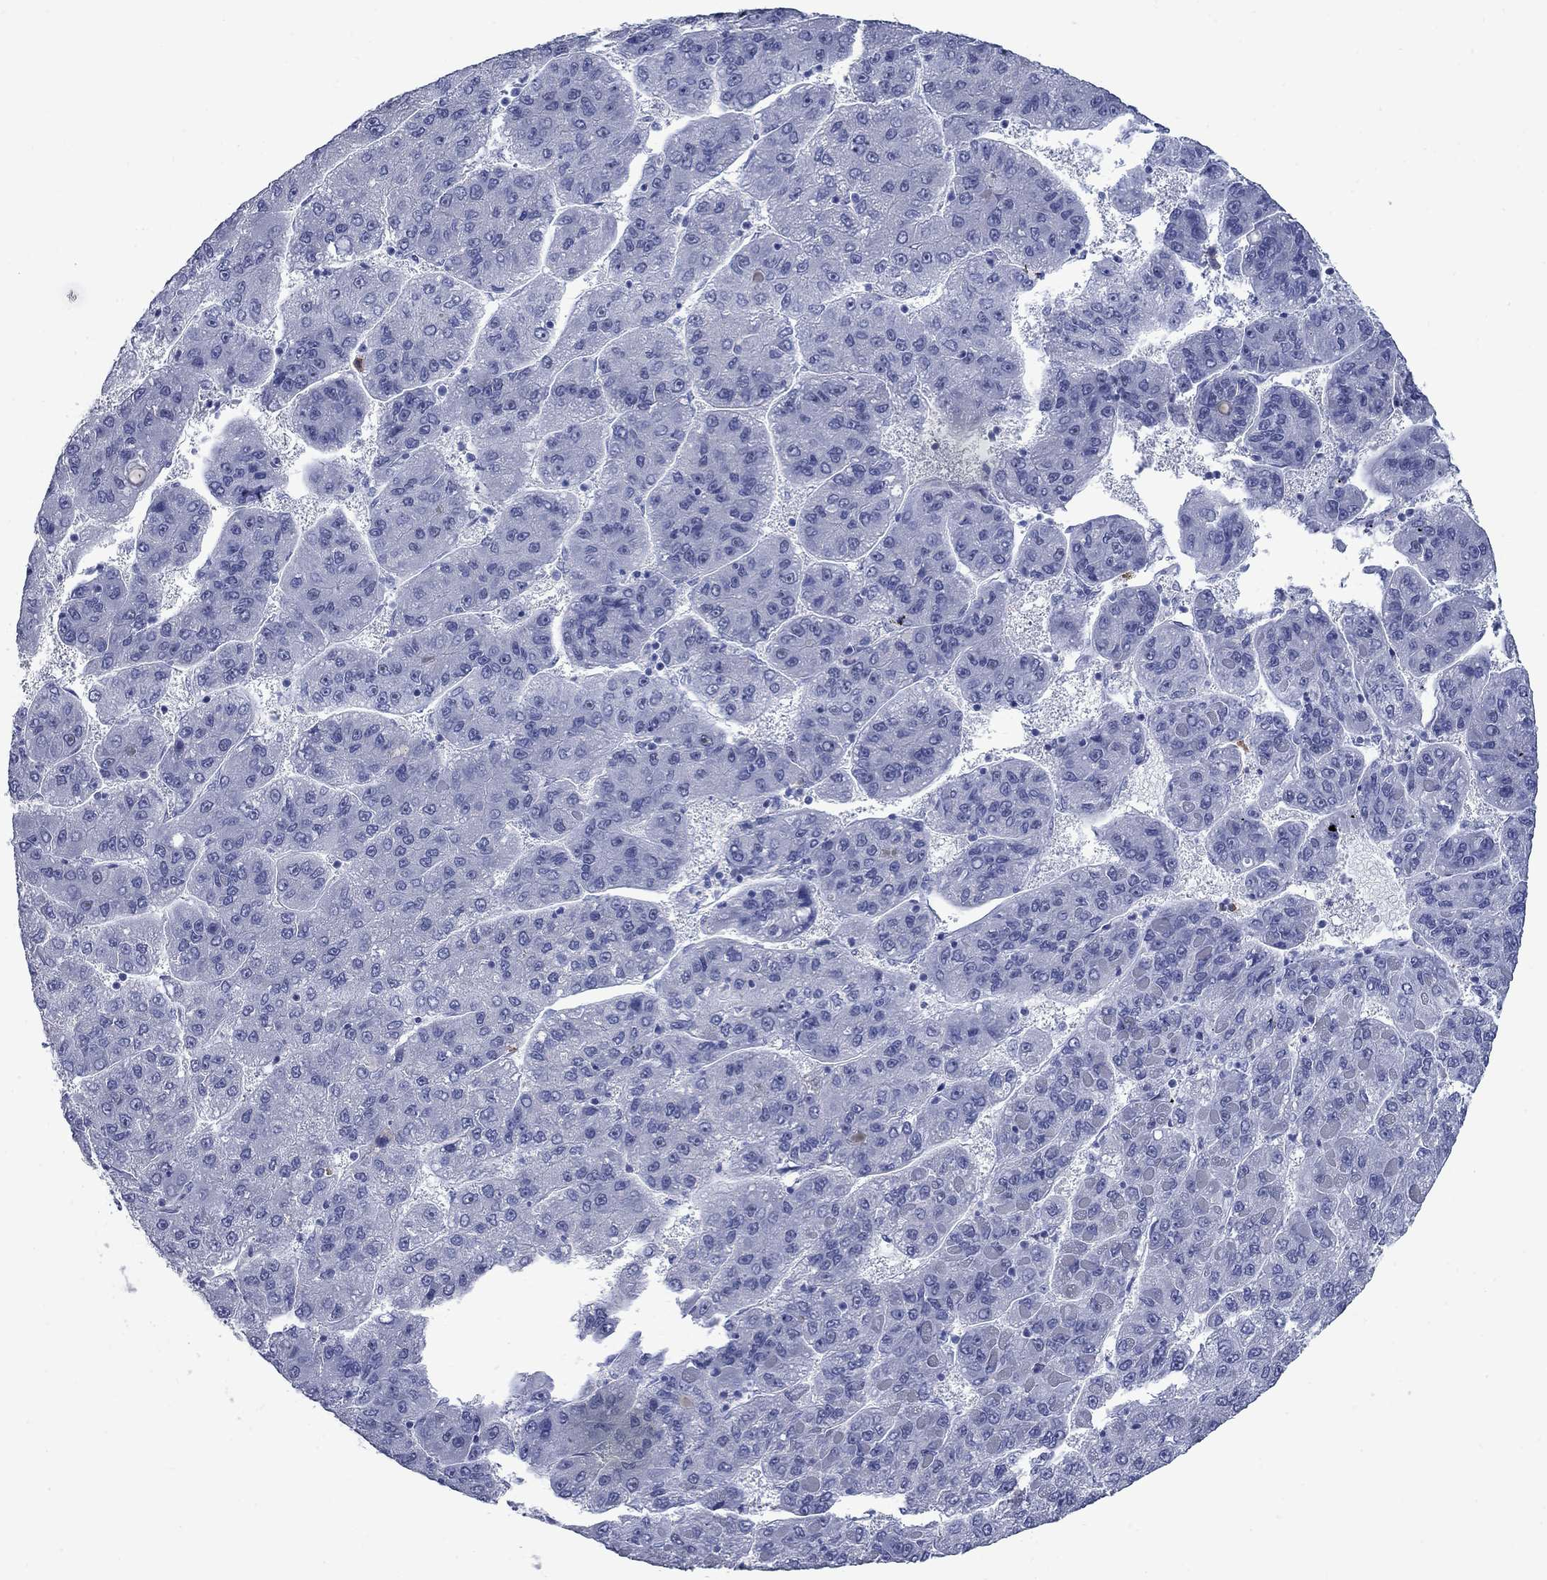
{"staining": {"intensity": "negative", "quantity": "none", "location": "none"}, "tissue": "liver cancer", "cell_type": "Tumor cells", "image_type": "cancer", "snomed": [{"axis": "morphology", "description": "Carcinoma, Hepatocellular, NOS"}, {"axis": "topography", "description": "Liver"}], "caption": "Tumor cells show no significant staining in liver hepatocellular carcinoma.", "gene": "TACC3", "patient": {"sex": "female", "age": 82}}